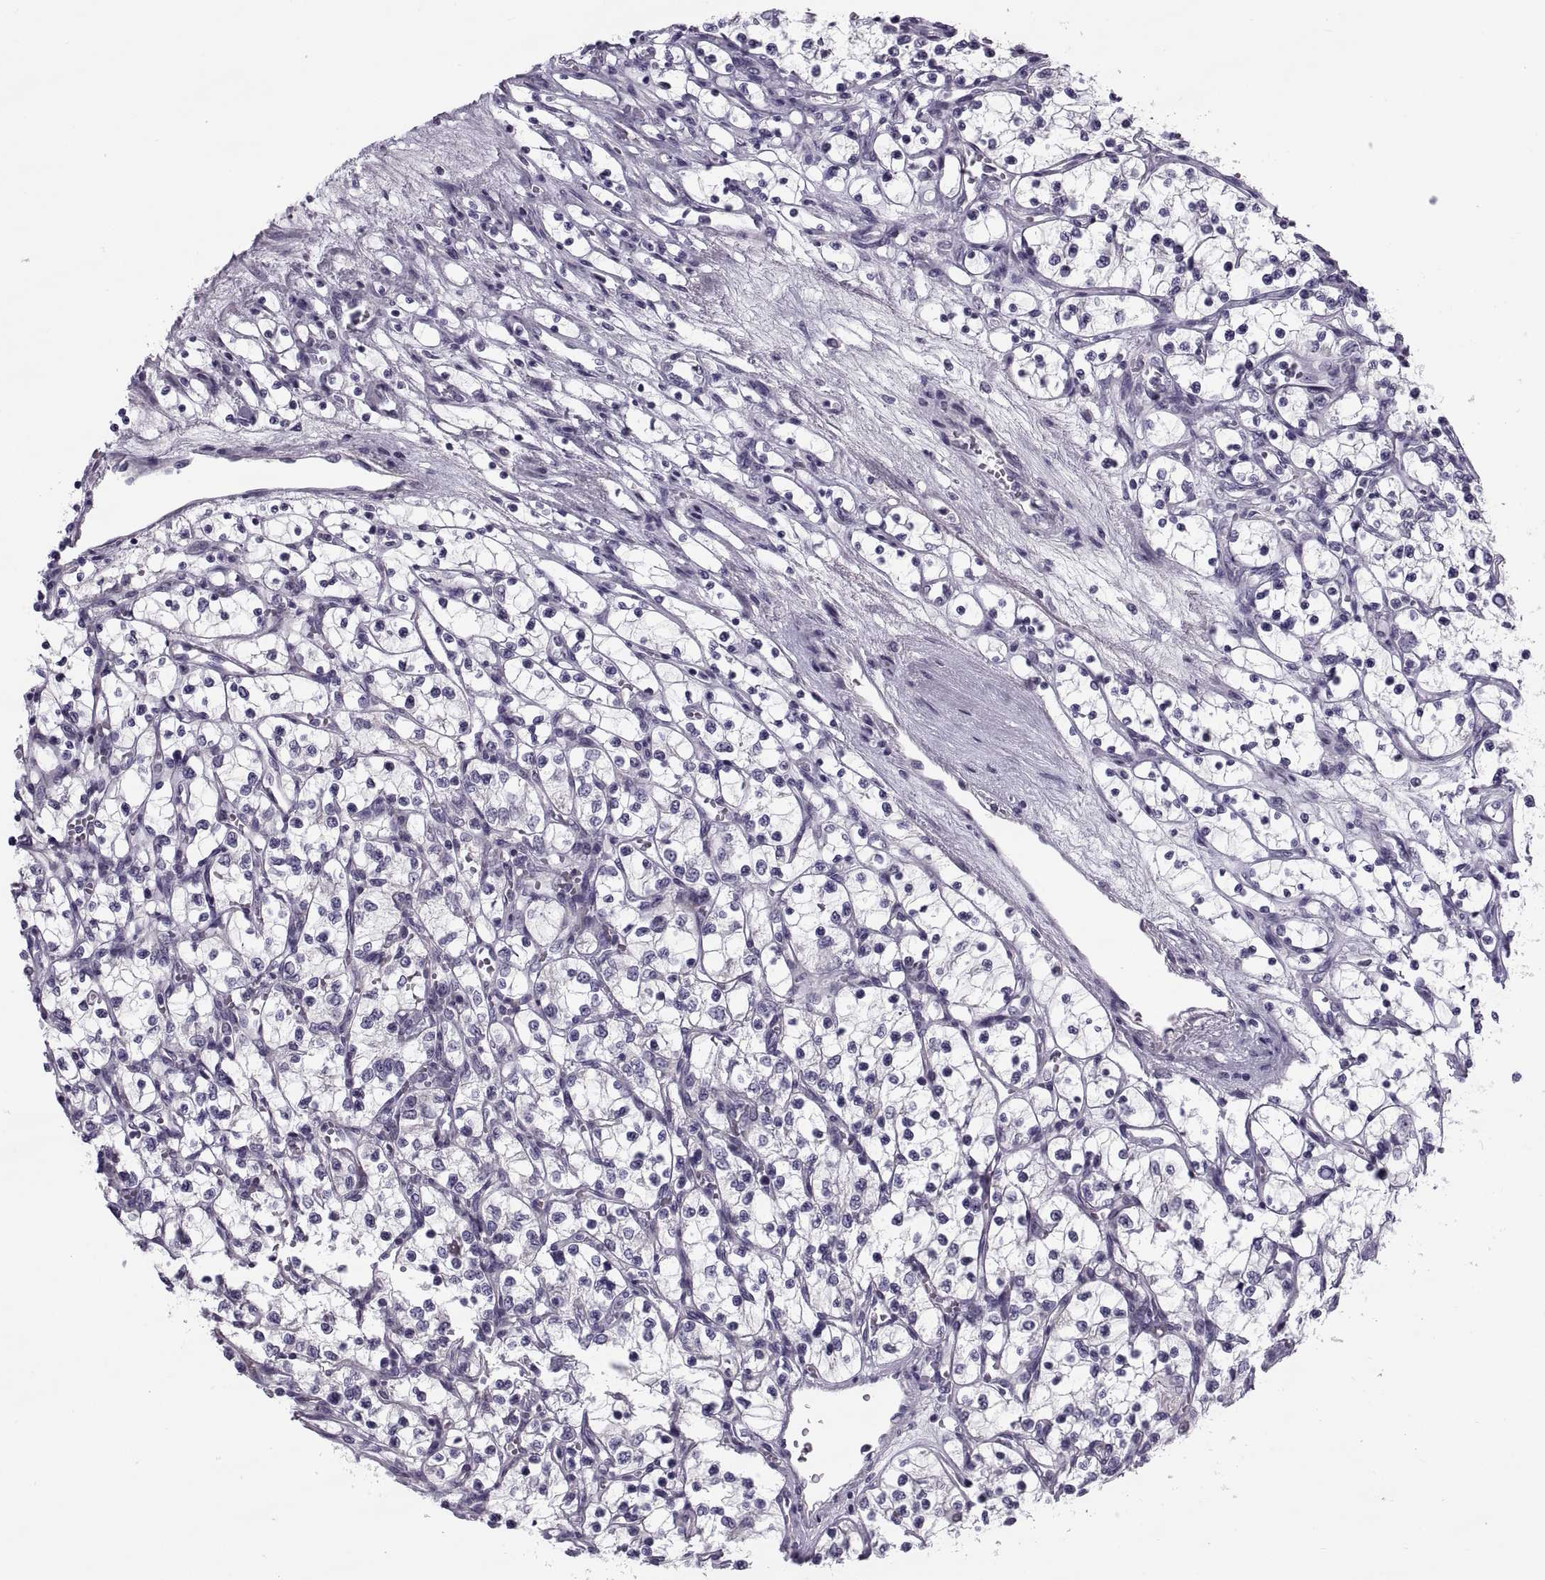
{"staining": {"intensity": "negative", "quantity": "none", "location": "none"}, "tissue": "renal cancer", "cell_type": "Tumor cells", "image_type": "cancer", "snomed": [{"axis": "morphology", "description": "Adenocarcinoma, NOS"}, {"axis": "topography", "description": "Kidney"}], "caption": "Renal cancer was stained to show a protein in brown. There is no significant staining in tumor cells. (Brightfield microscopy of DAB IHC at high magnification).", "gene": "MAGEB1", "patient": {"sex": "female", "age": 69}}